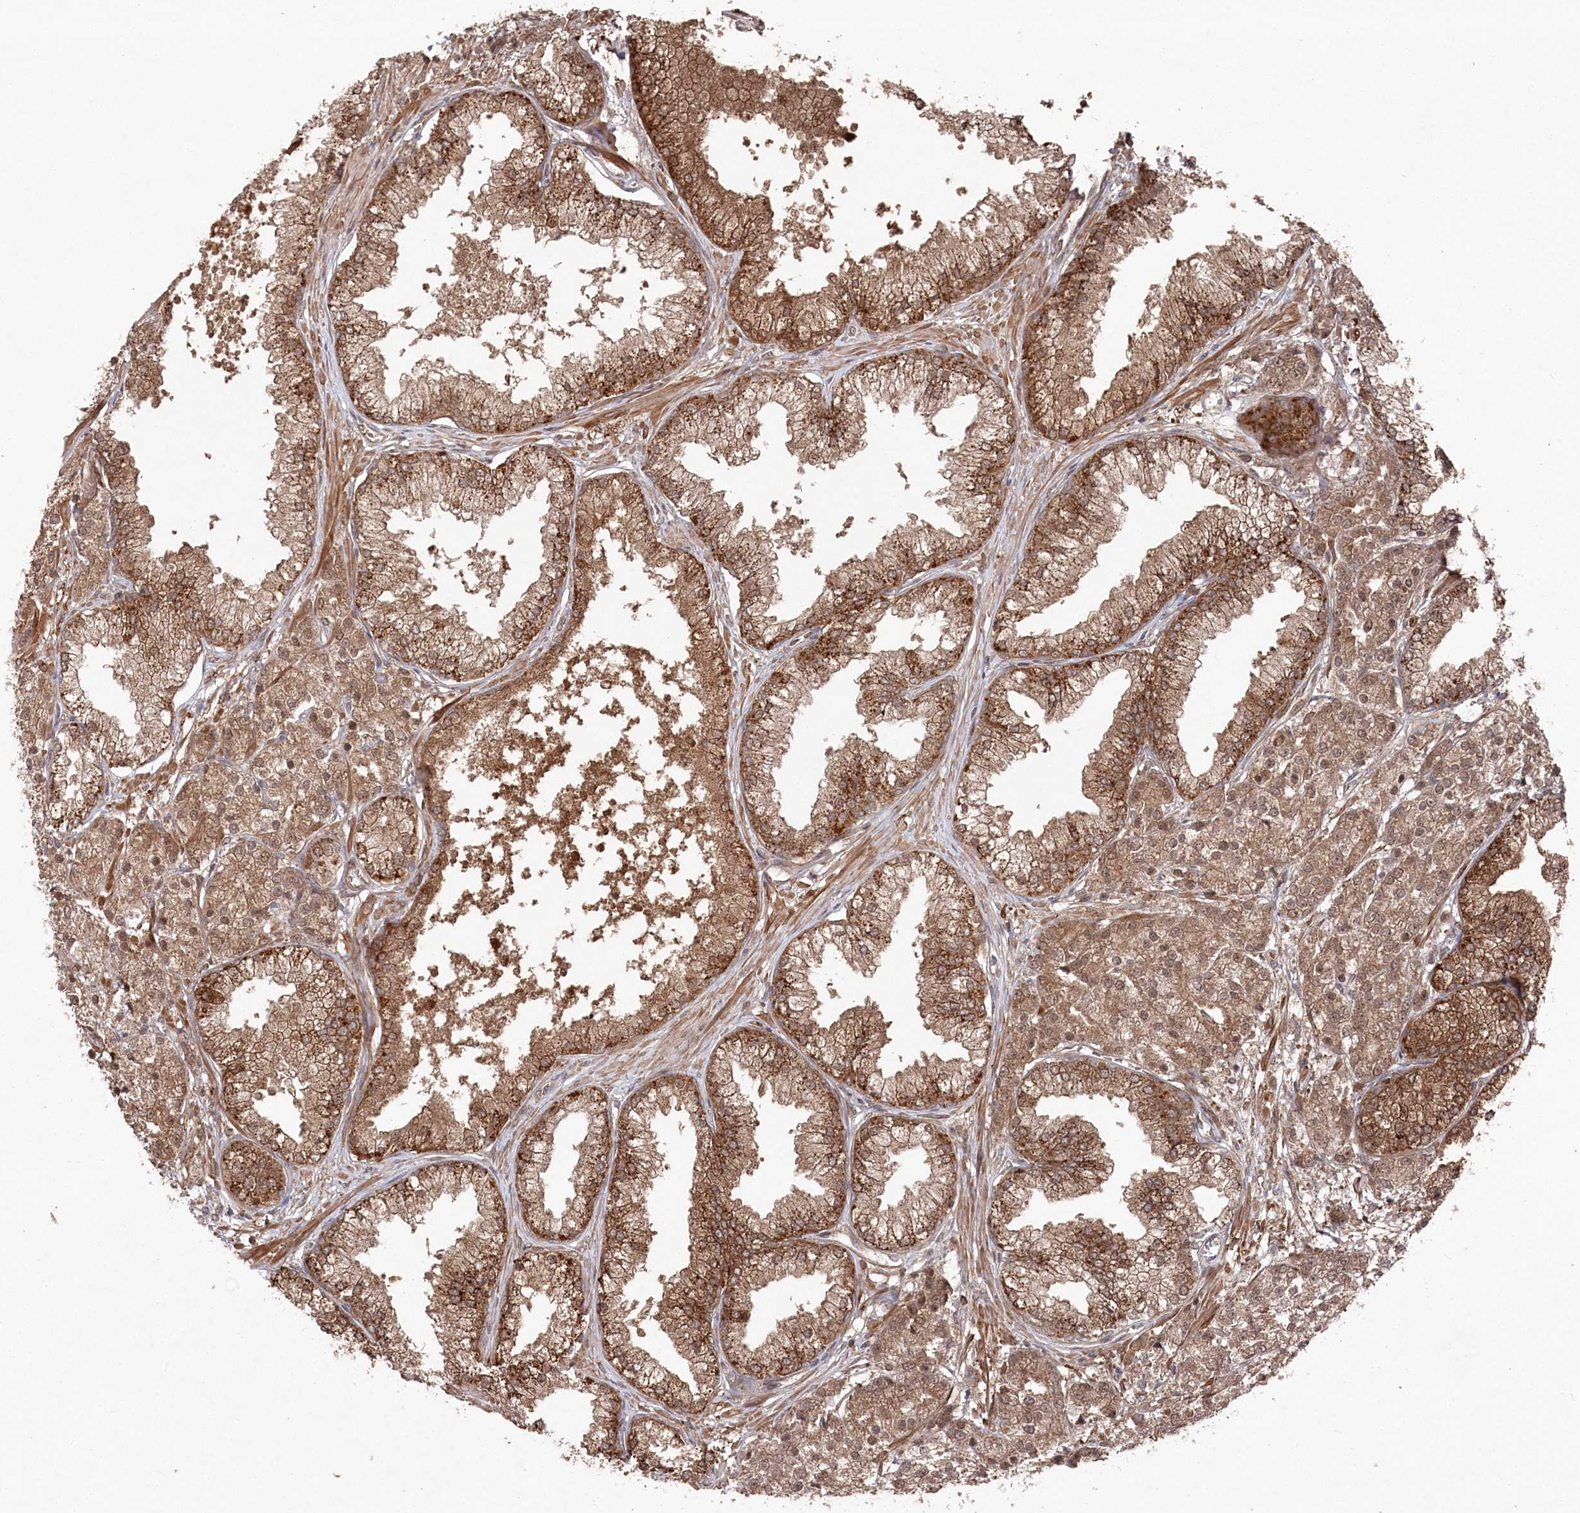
{"staining": {"intensity": "moderate", "quantity": ">75%", "location": "cytoplasmic/membranous,nuclear"}, "tissue": "prostate cancer", "cell_type": "Tumor cells", "image_type": "cancer", "snomed": [{"axis": "morphology", "description": "Adenocarcinoma, High grade"}, {"axis": "topography", "description": "Prostate"}], "caption": "Immunohistochemistry photomicrograph of prostate cancer (high-grade adenocarcinoma) stained for a protein (brown), which displays medium levels of moderate cytoplasmic/membranous and nuclear expression in about >75% of tumor cells.", "gene": "BORCS7", "patient": {"sex": "male", "age": 69}}